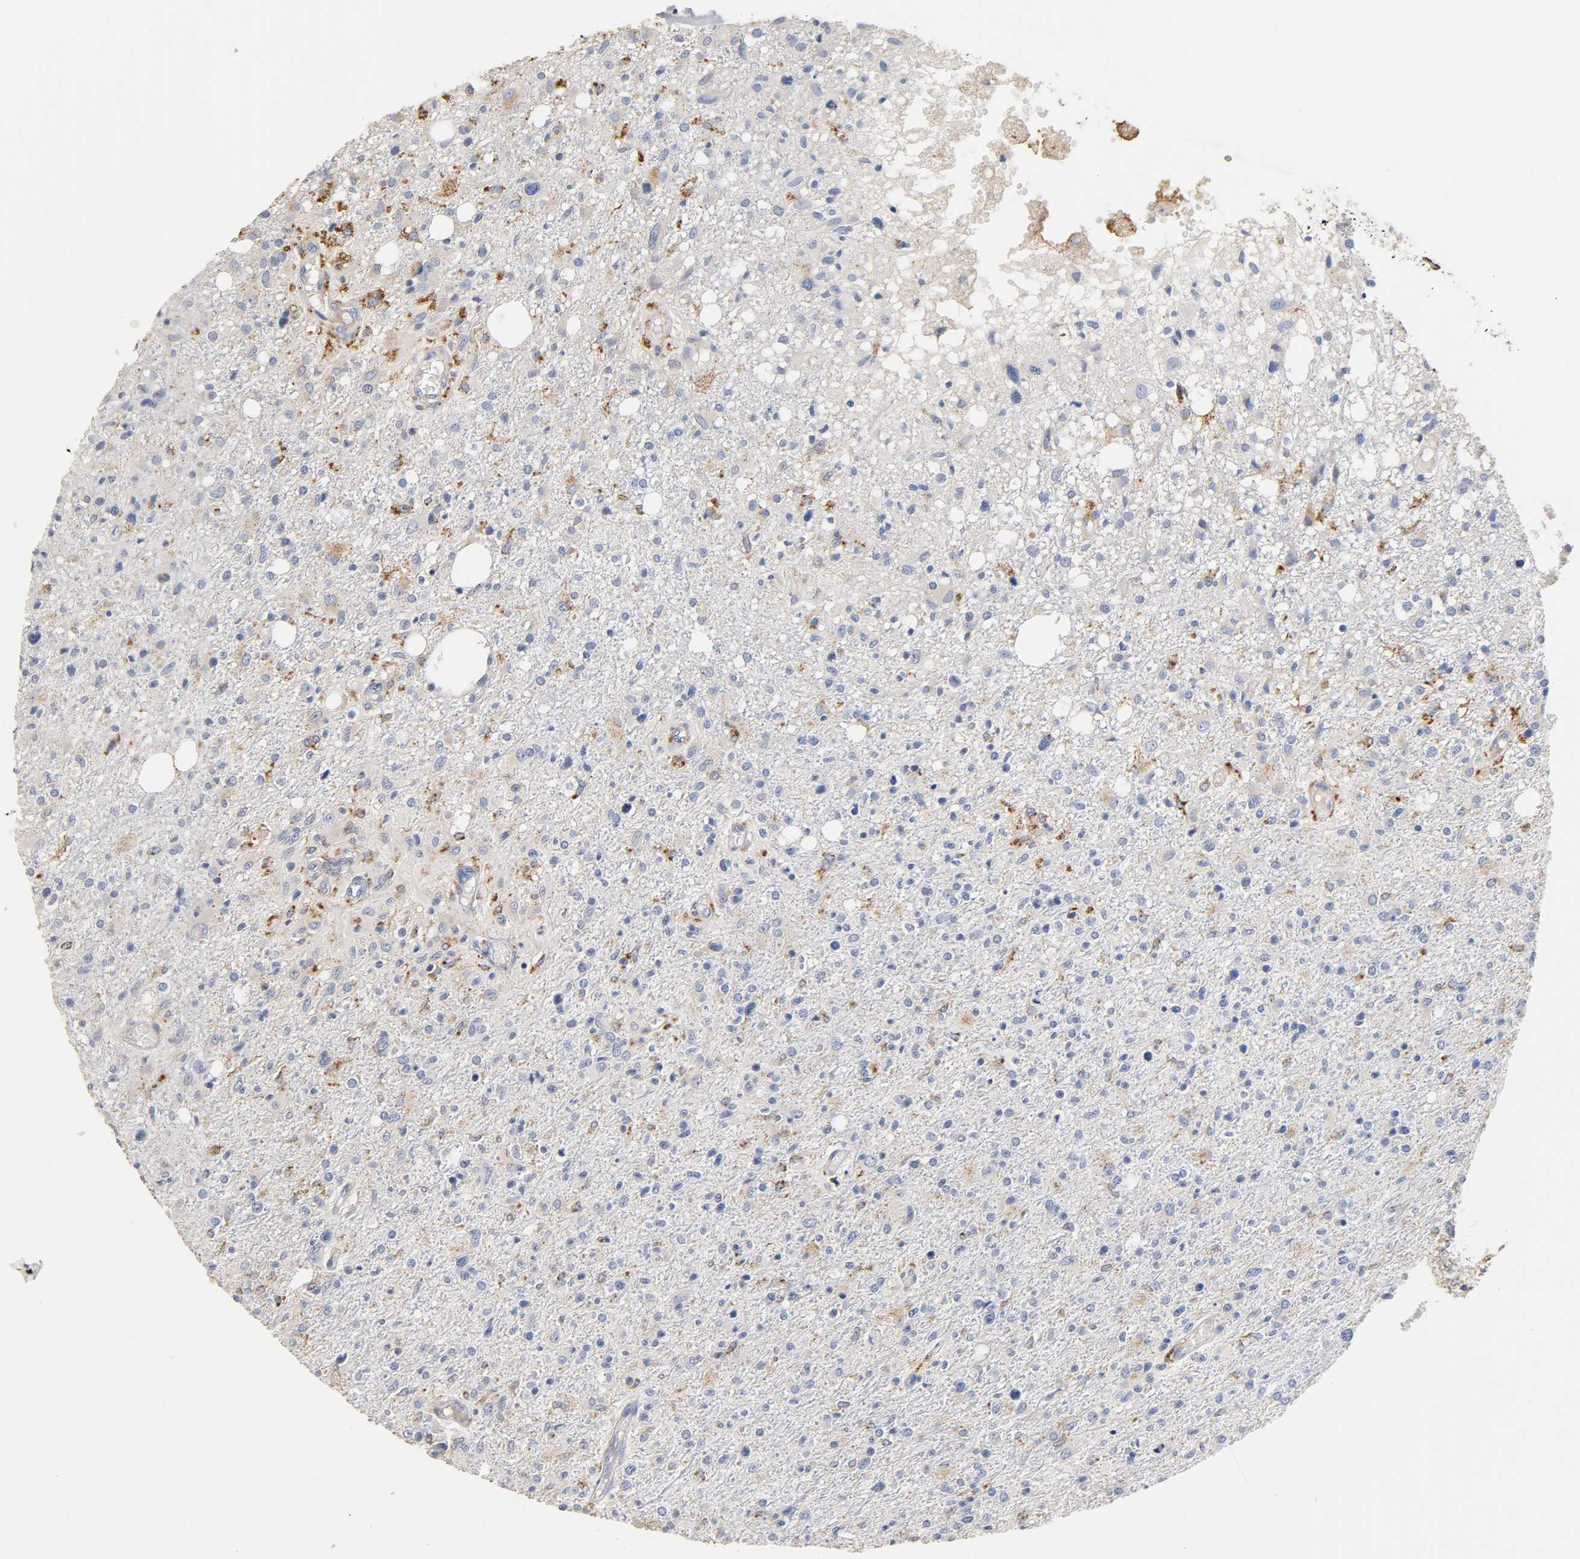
{"staining": {"intensity": "negative", "quantity": "none", "location": "none"}, "tissue": "glioma", "cell_type": "Tumor cells", "image_type": "cancer", "snomed": [{"axis": "morphology", "description": "Glioma, malignant, High grade"}, {"axis": "topography", "description": "Cerebral cortex"}], "caption": "DAB (3,3'-diaminobenzidine) immunohistochemical staining of high-grade glioma (malignant) displays no significant positivity in tumor cells.", "gene": "SEMA5A", "patient": {"sex": "male", "age": 76}}